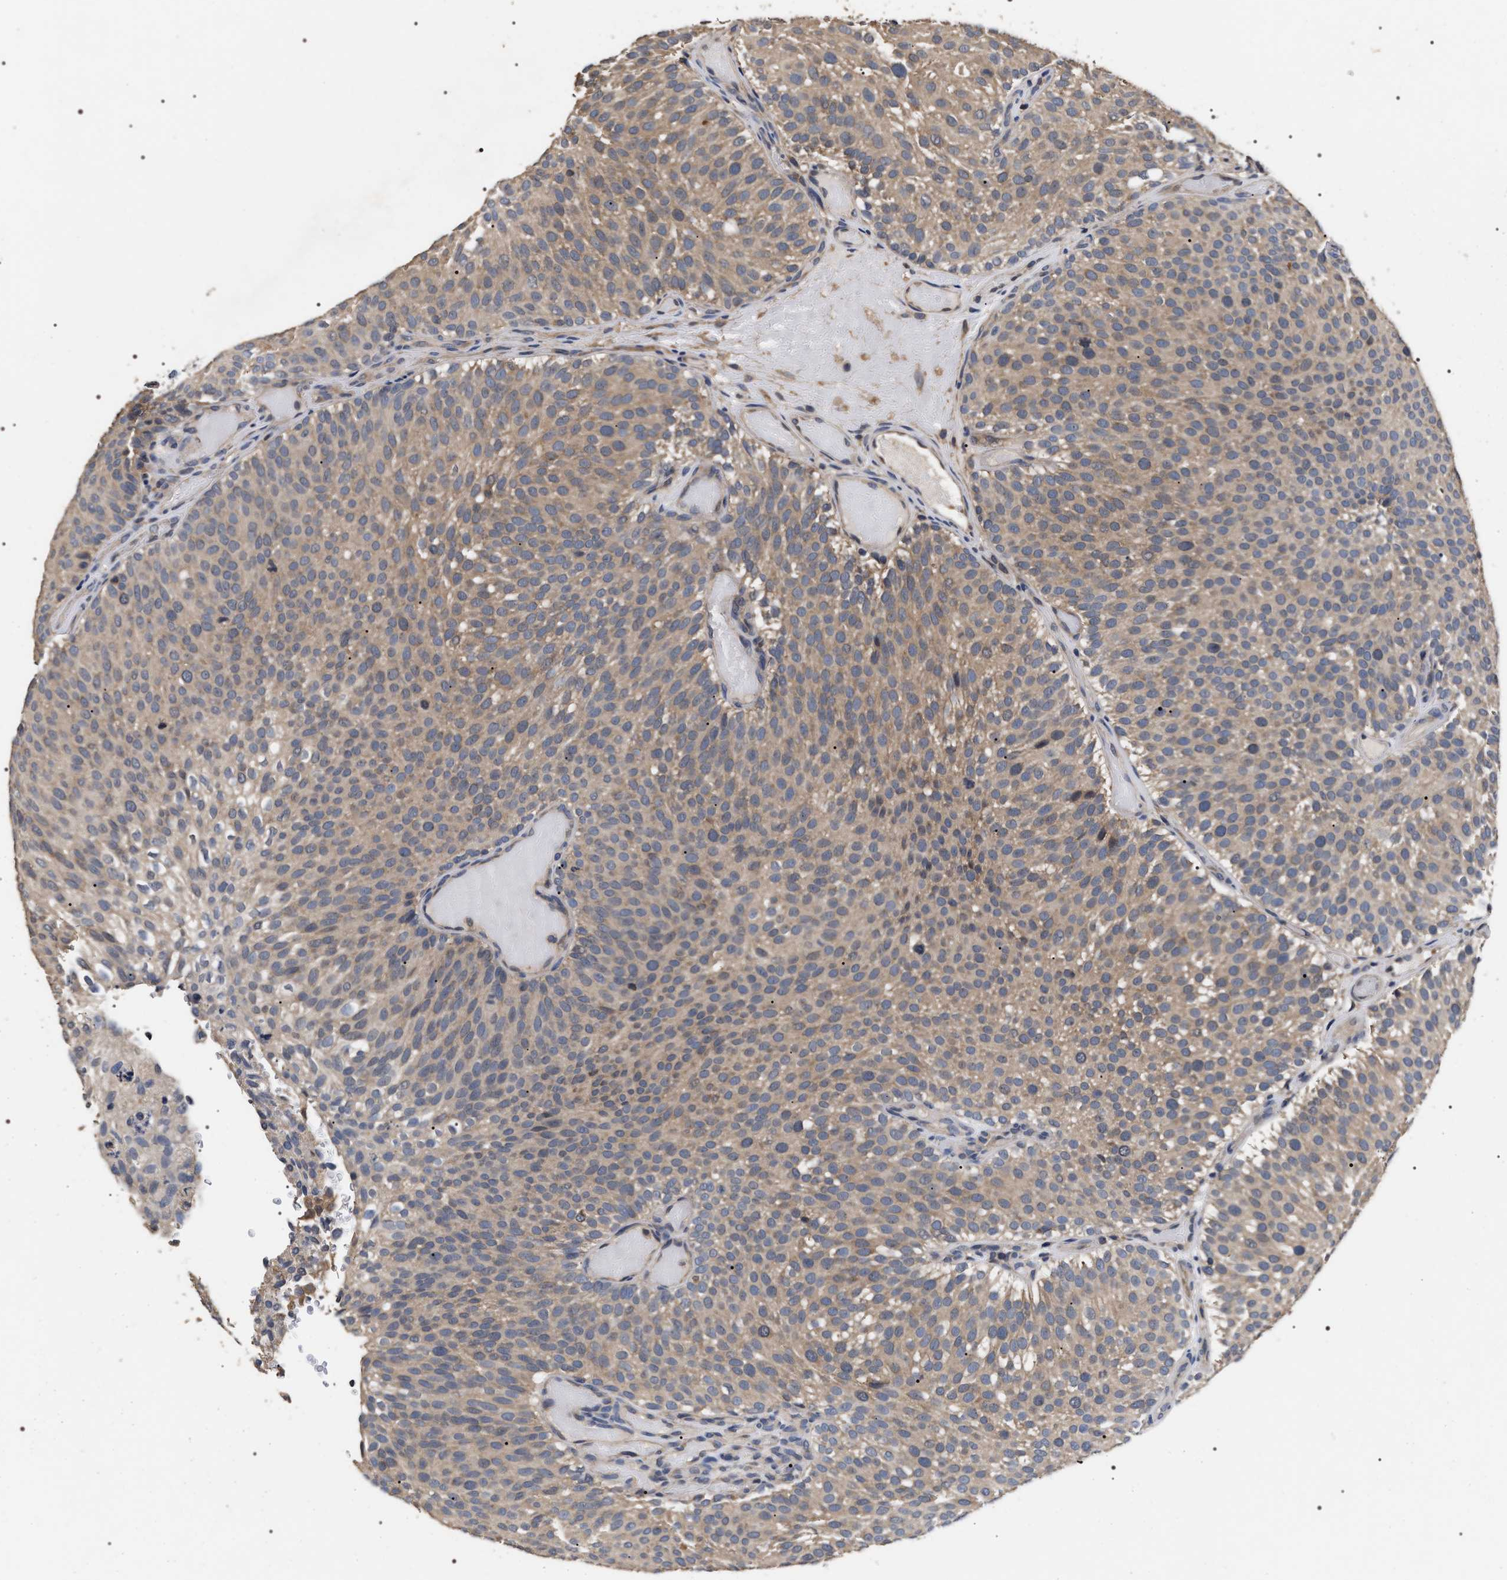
{"staining": {"intensity": "weak", "quantity": ">75%", "location": "cytoplasmic/membranous"}, "tissue": "urothelial cancer", "cell_type": "Tumor cells", "image_type": "cancer", "snomed": [{"axis": "morphology", "description": "Urothelial carcinoma, Low grade"}, {"axis": "topography", "description": "Urinary bladder"}], "caption": "Human low-grade urothelial carcinoma stained for a protein (brown) demonstrates weak cytoplasmic/membranous positive staining in approximately >75% of tumor cells.", "gene": "UPF3A", "patient": {"sex": "male", "age": 78}}